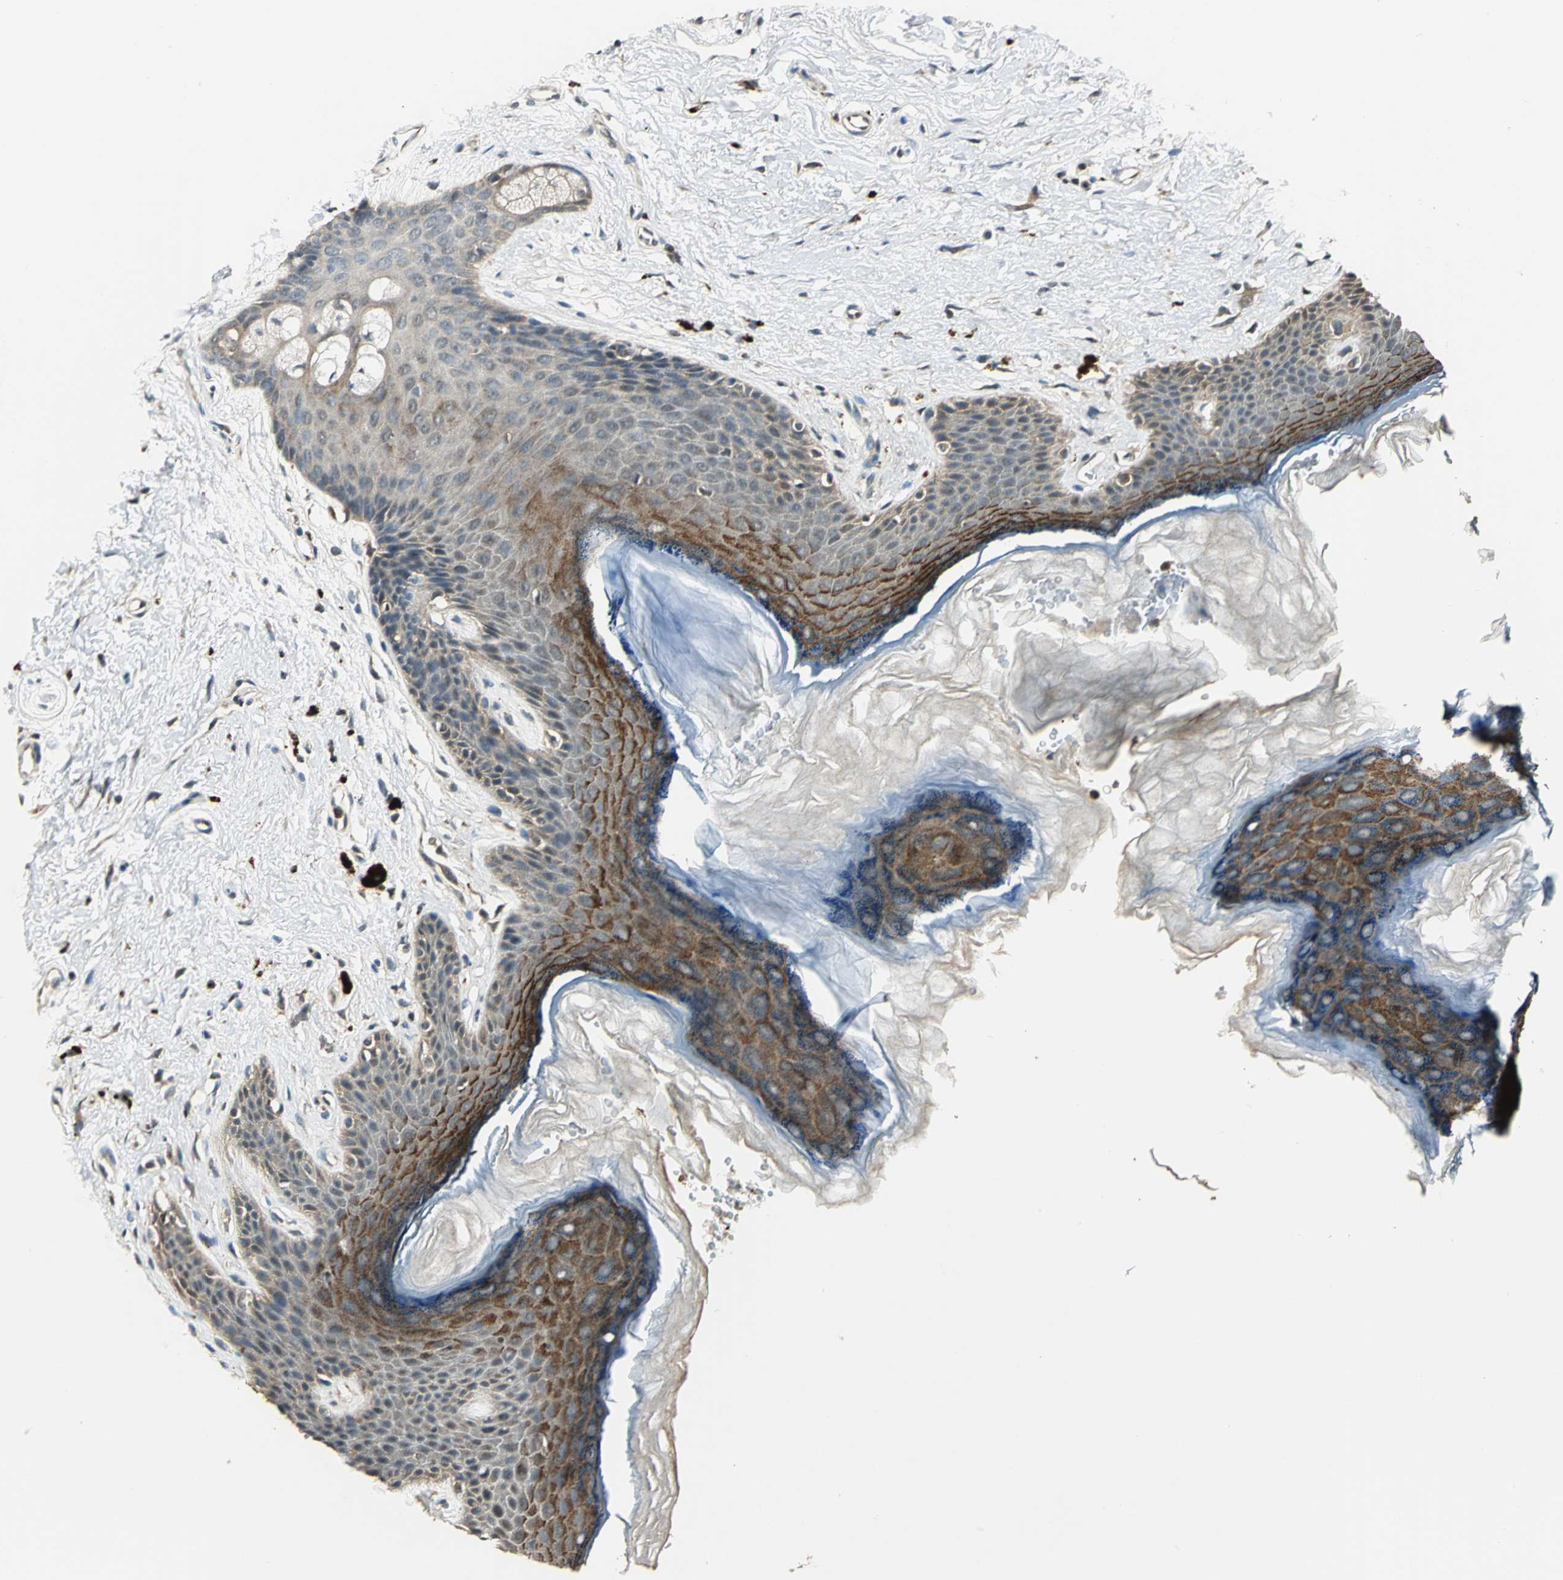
{"staining": {"intensity": "strong", "quantity": "25%-75%", "location": "cytoplasmic/membranous"}, "tissue": "skin", "cell_type": "Epidermal cells", "image_type": "normal", "snomed": [{"axis": "morphology", "description": "Normal tissue, NOS"}, {"axis": "topography", "description": "Anal"}], "caption": "Protein staining of unremarkable skin exhibits strong cytoplasmic/membranous staining in approximately 25%-75% of epidermal cells. Using DAB (brown) and hematoxylin (blue) stains, captured at high magnification using brightfield microscopy.", "gene": "PPP1R13L", "patient": {"sex": "female", "age": 46}}